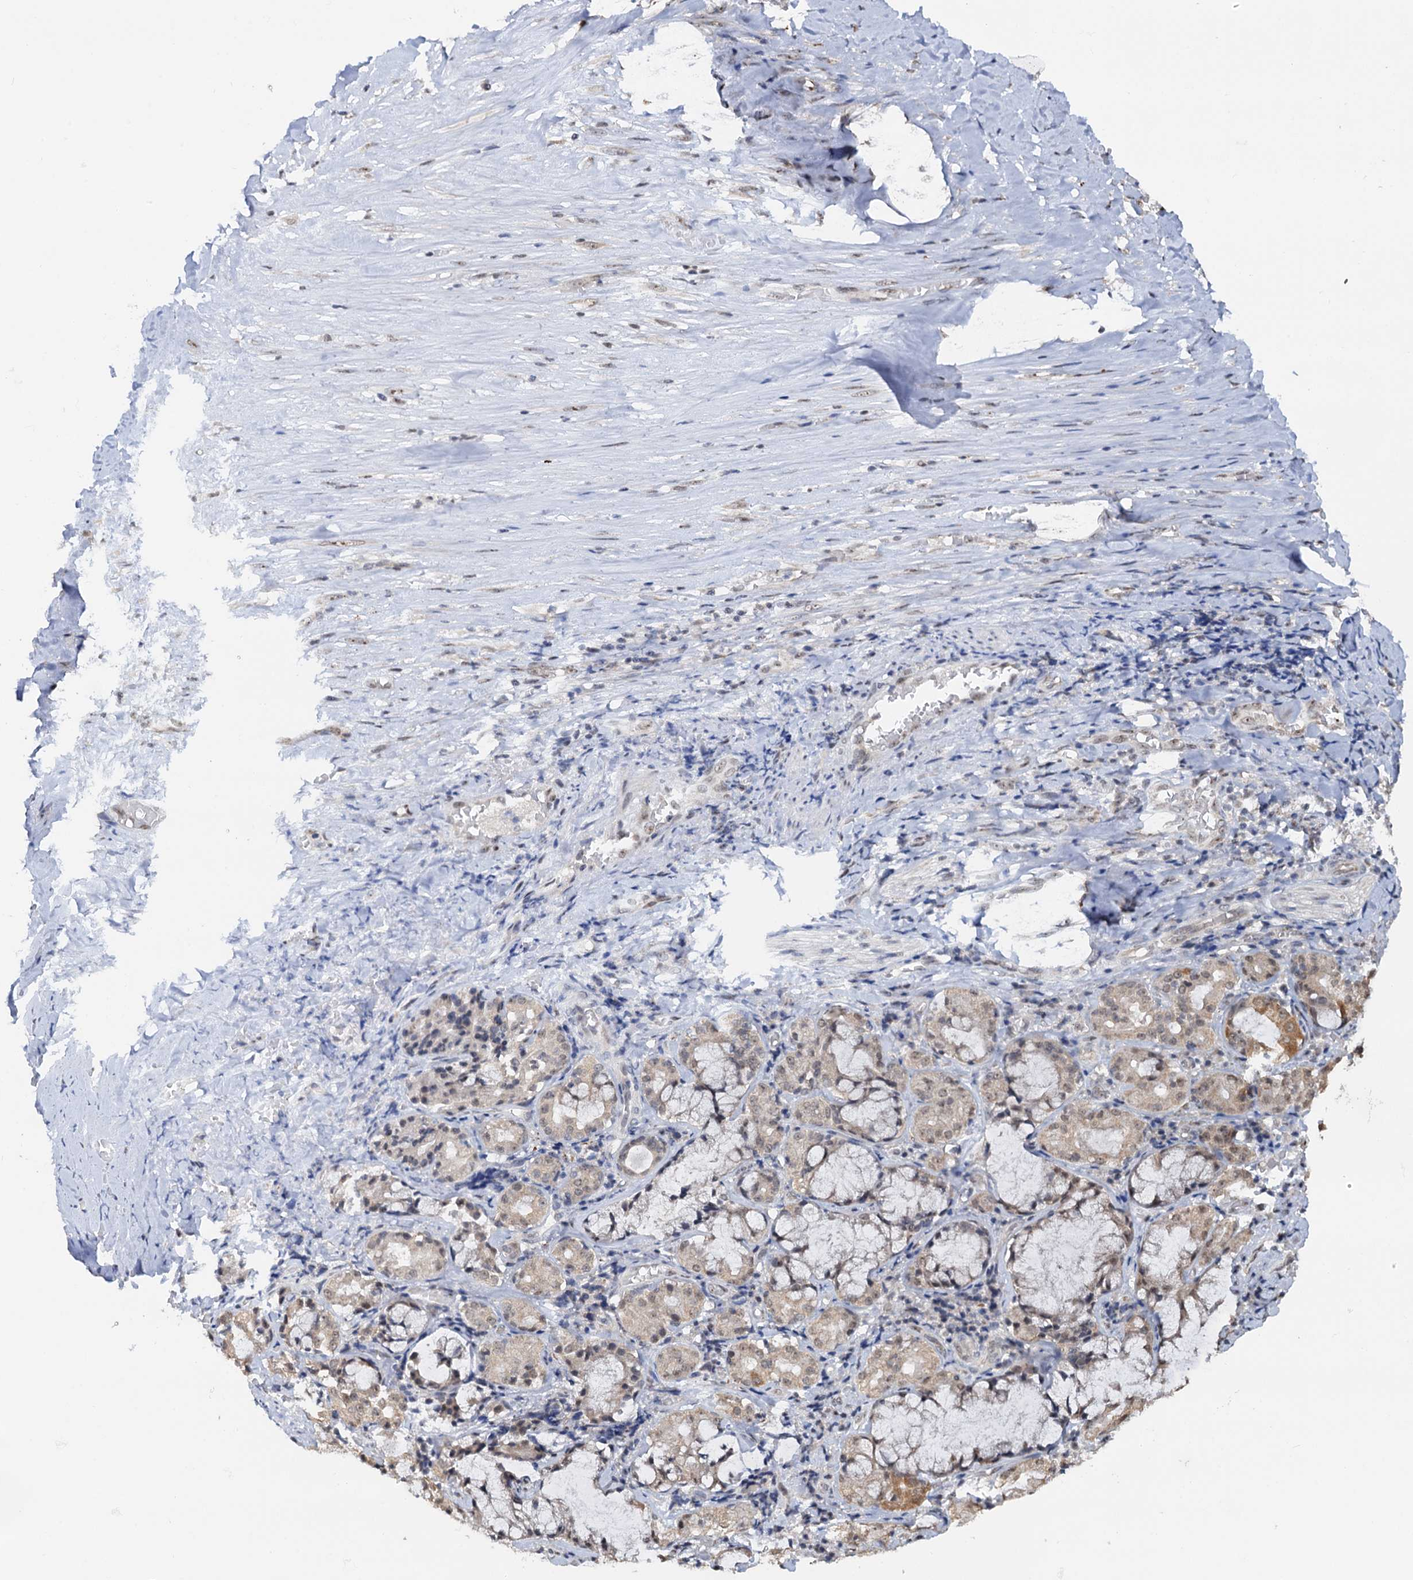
{"staining": {"intensity": "weak", "quantity": "25%-75%", "location": "nuclear"}, "tissue": "adipose tissue", "cell_type": "Adipocytes", "image_type": "normal", "snomed": [{"axis": "morphology", "description": "Normal tissue, NOS"}, {"axis": "morphology", "description": "Basal cell carcinoma"}, {"axis": "topography", "description": "Cartilage tissue"}, {"axis": "topography", "description": "Nasopharynx"}, {"axis": "topography", "description": "Oral tissue"}], "caption": "A micrograph of human adipose tissue stained for a protein shows weak nuclear brown staining in adipocytes. Using DAB (brown) and hematoxylin (blue) stains, captured at high magnification using brightfield microscopy.", "gene": "NAT10", "patient": {"sex": "female", "age": 77}}